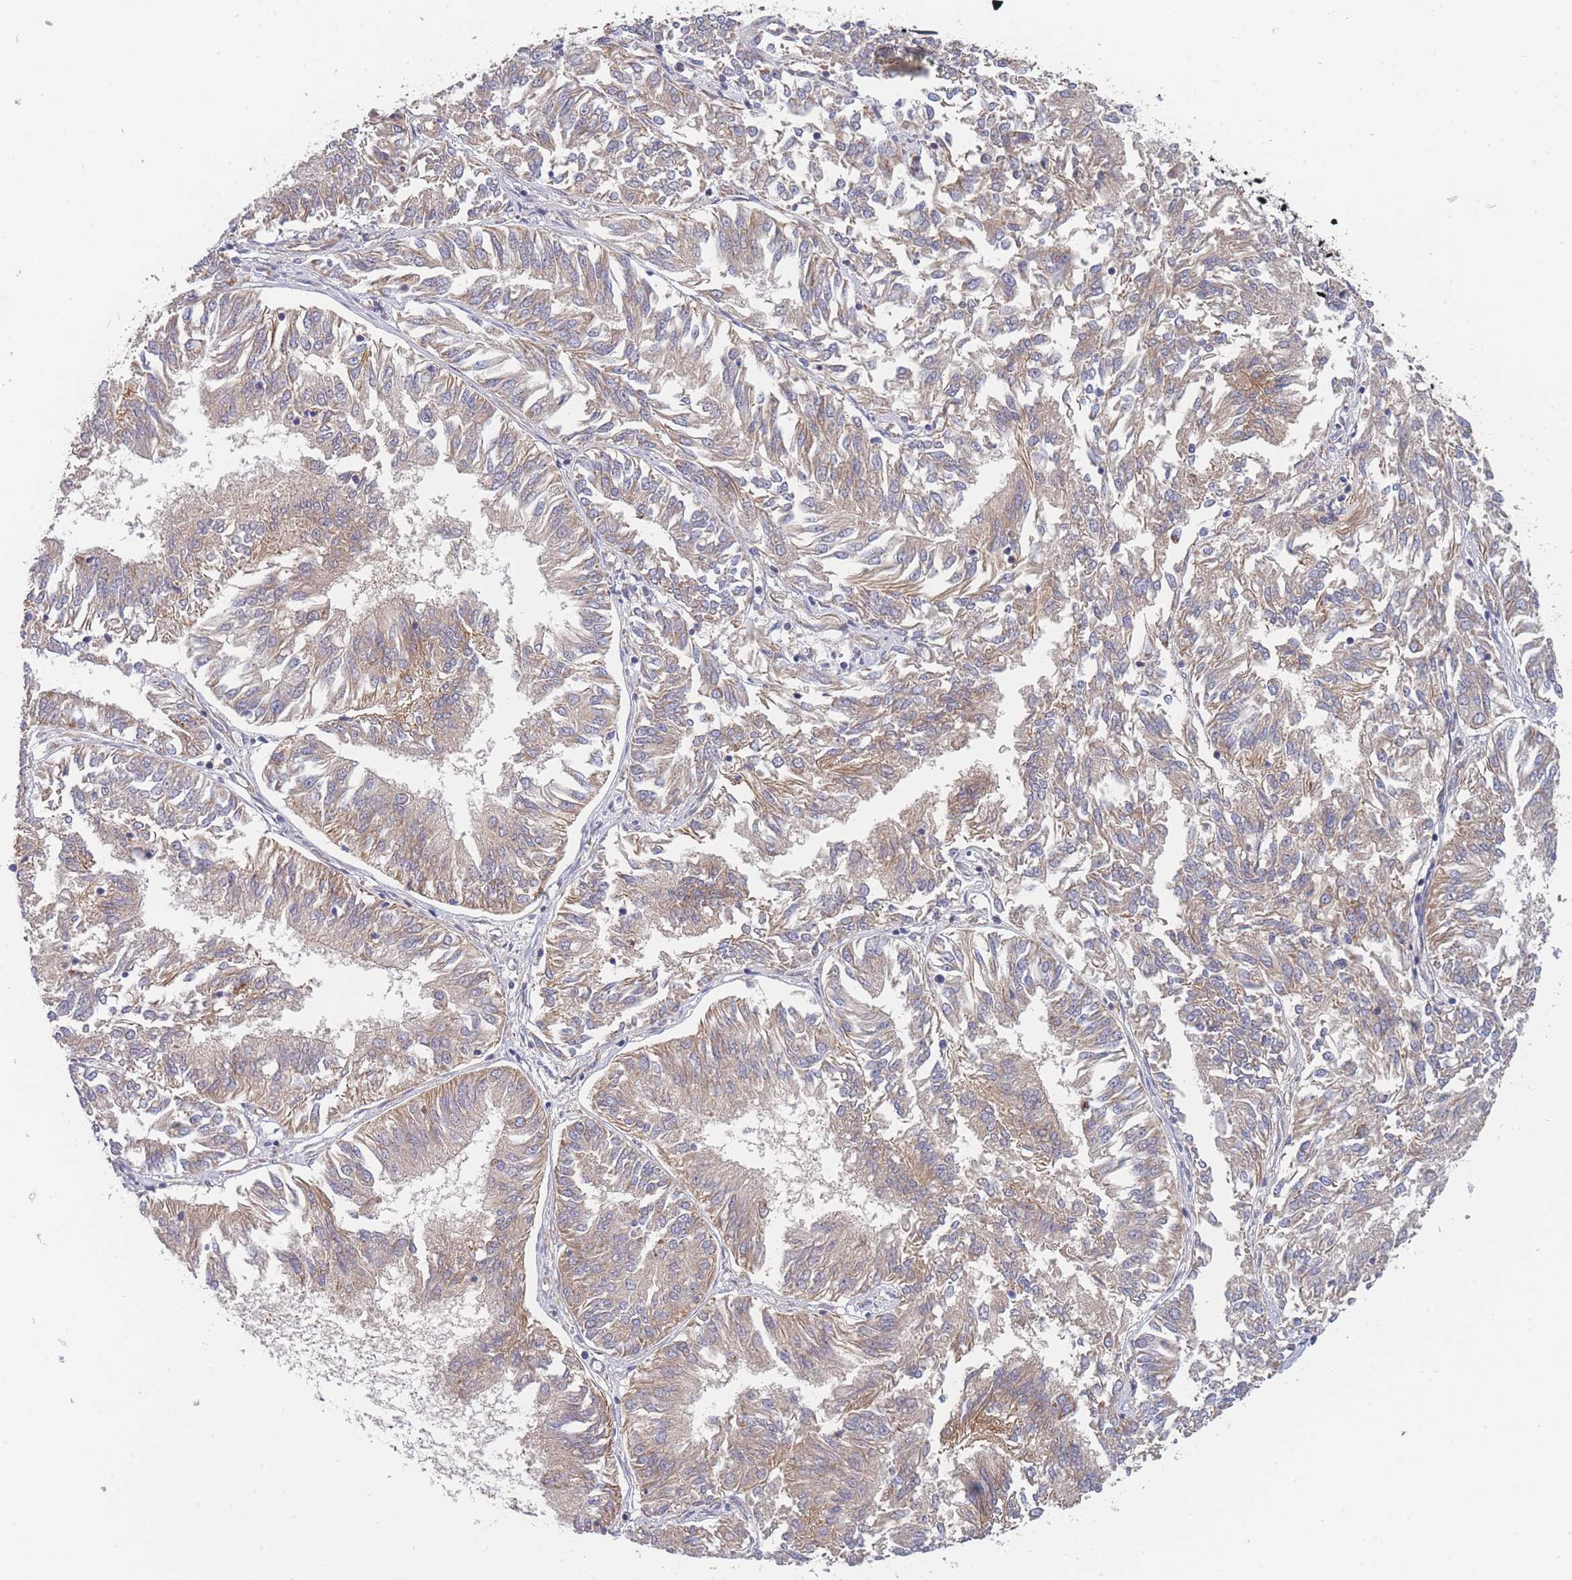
{"staining": {"intensity": "weak", "quantity": ">75%", "location": "cytoplasmic/membranous"}, "tissue": "endometrial cancer", "cell_type": "Tumor cells", "image_type": "cancer", "snomed": [{"axis": "morphology", "description": "Adenocarcinoma, NOS"}, {"axis": "topography", "description": "Endometrium"}], "caption": "A micrograph showing weak cytoplasmic/membranous staining in about >75% of tumor cells in endometrial adenocarcinoma, as visualized by brown immunohistochemical staining.", "gene": "MTRES1", "patient": {"sex": "female", "age": 58}}